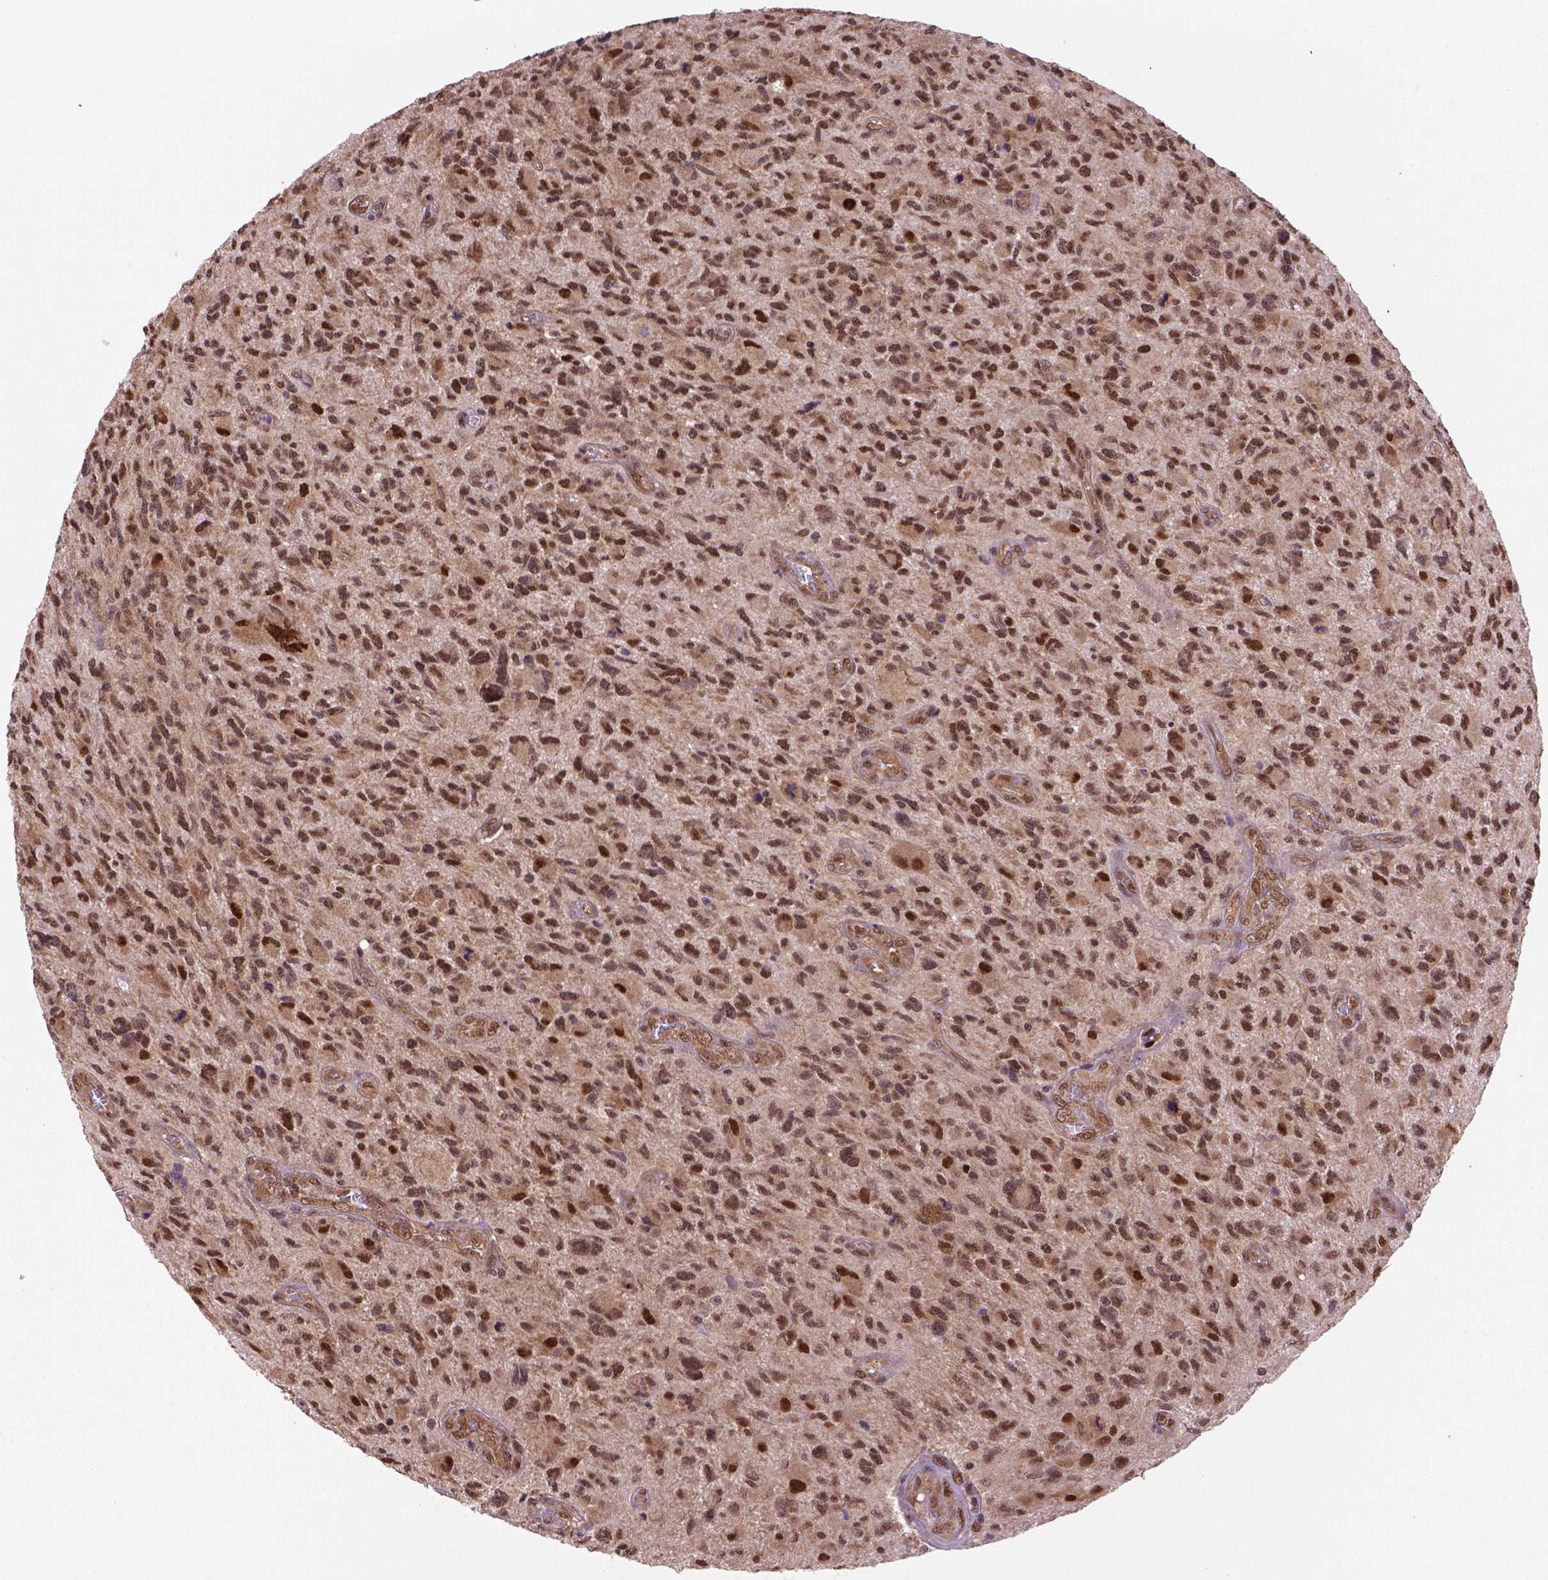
{"staining": {"intensity": "moderate", "quantity": ">75%", "location": "cytoplasmic/membranous,nuclear"}, "tissue": "glioma", "cell_type": "Tumor cells", "image_type": "cancer", "snomed": [{"axis": "morphology", "description": "Glioma, malignant, NOS"}, {"axis": "morphology", "description": "Glioma, malignant, High grade"}, {"axis": "topography", "description": "Brain"}], "caption": "An IHC micrograph of tumor tissue is shown. Protein staining in brown highlights moderate cytoplasmic/membranous and nuclear positivity in malignant glioma within tumor cells.", "gene": "PSMC2", "patient": {"sex": "female", "age": 71}}